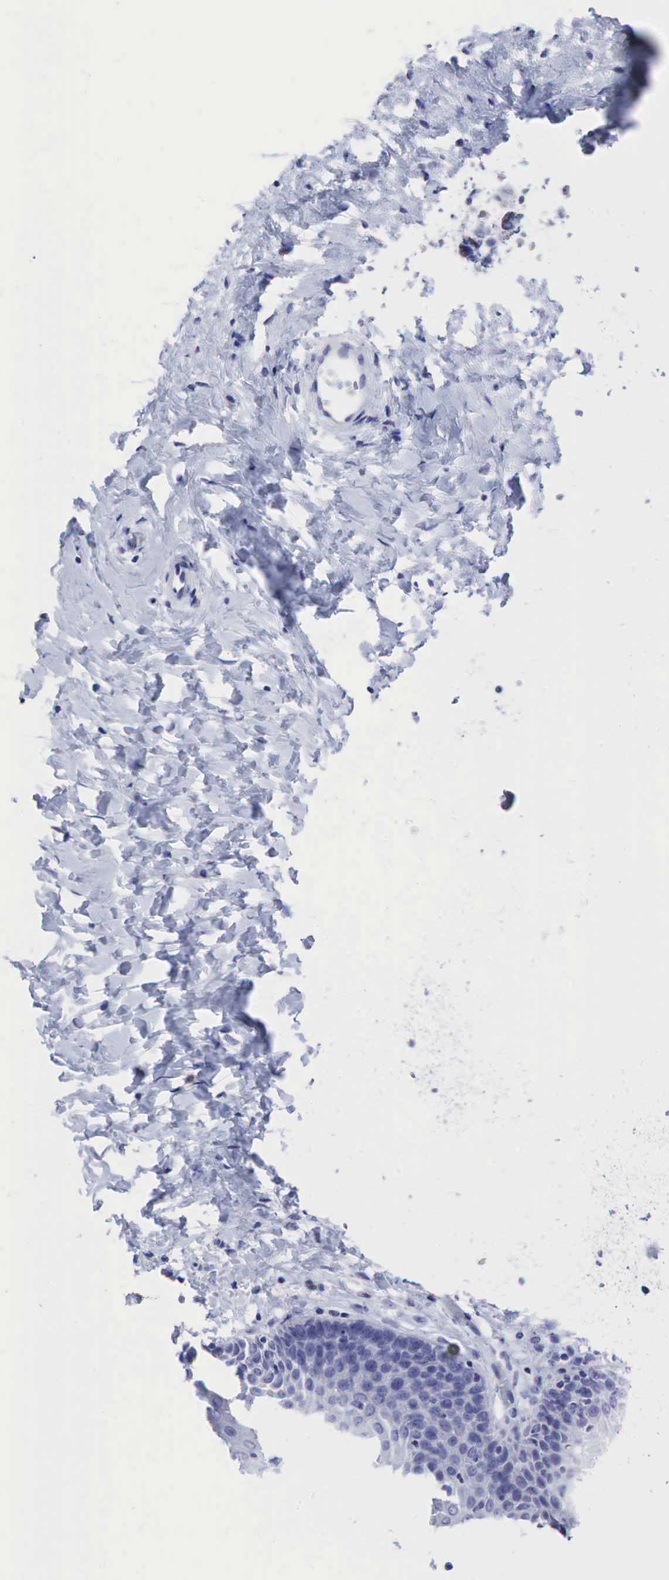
{"staining": {"intensity": "negative", "quantity": "none", "location": "none"}, "tissue": "cervix", "cell_type": "Glandular cells", "image_type": "normal", "snomed": [{"axis": "morphology", "description": "Normal tissue, NOS"}, {"axis": "topography", "description": "Cervix"}], "caption": "The IHC histopathology image has no significant expression in glandular cells of cervix.", "gene": "TNFRSF8", "patient": {"sex": "female", "age": 53}}